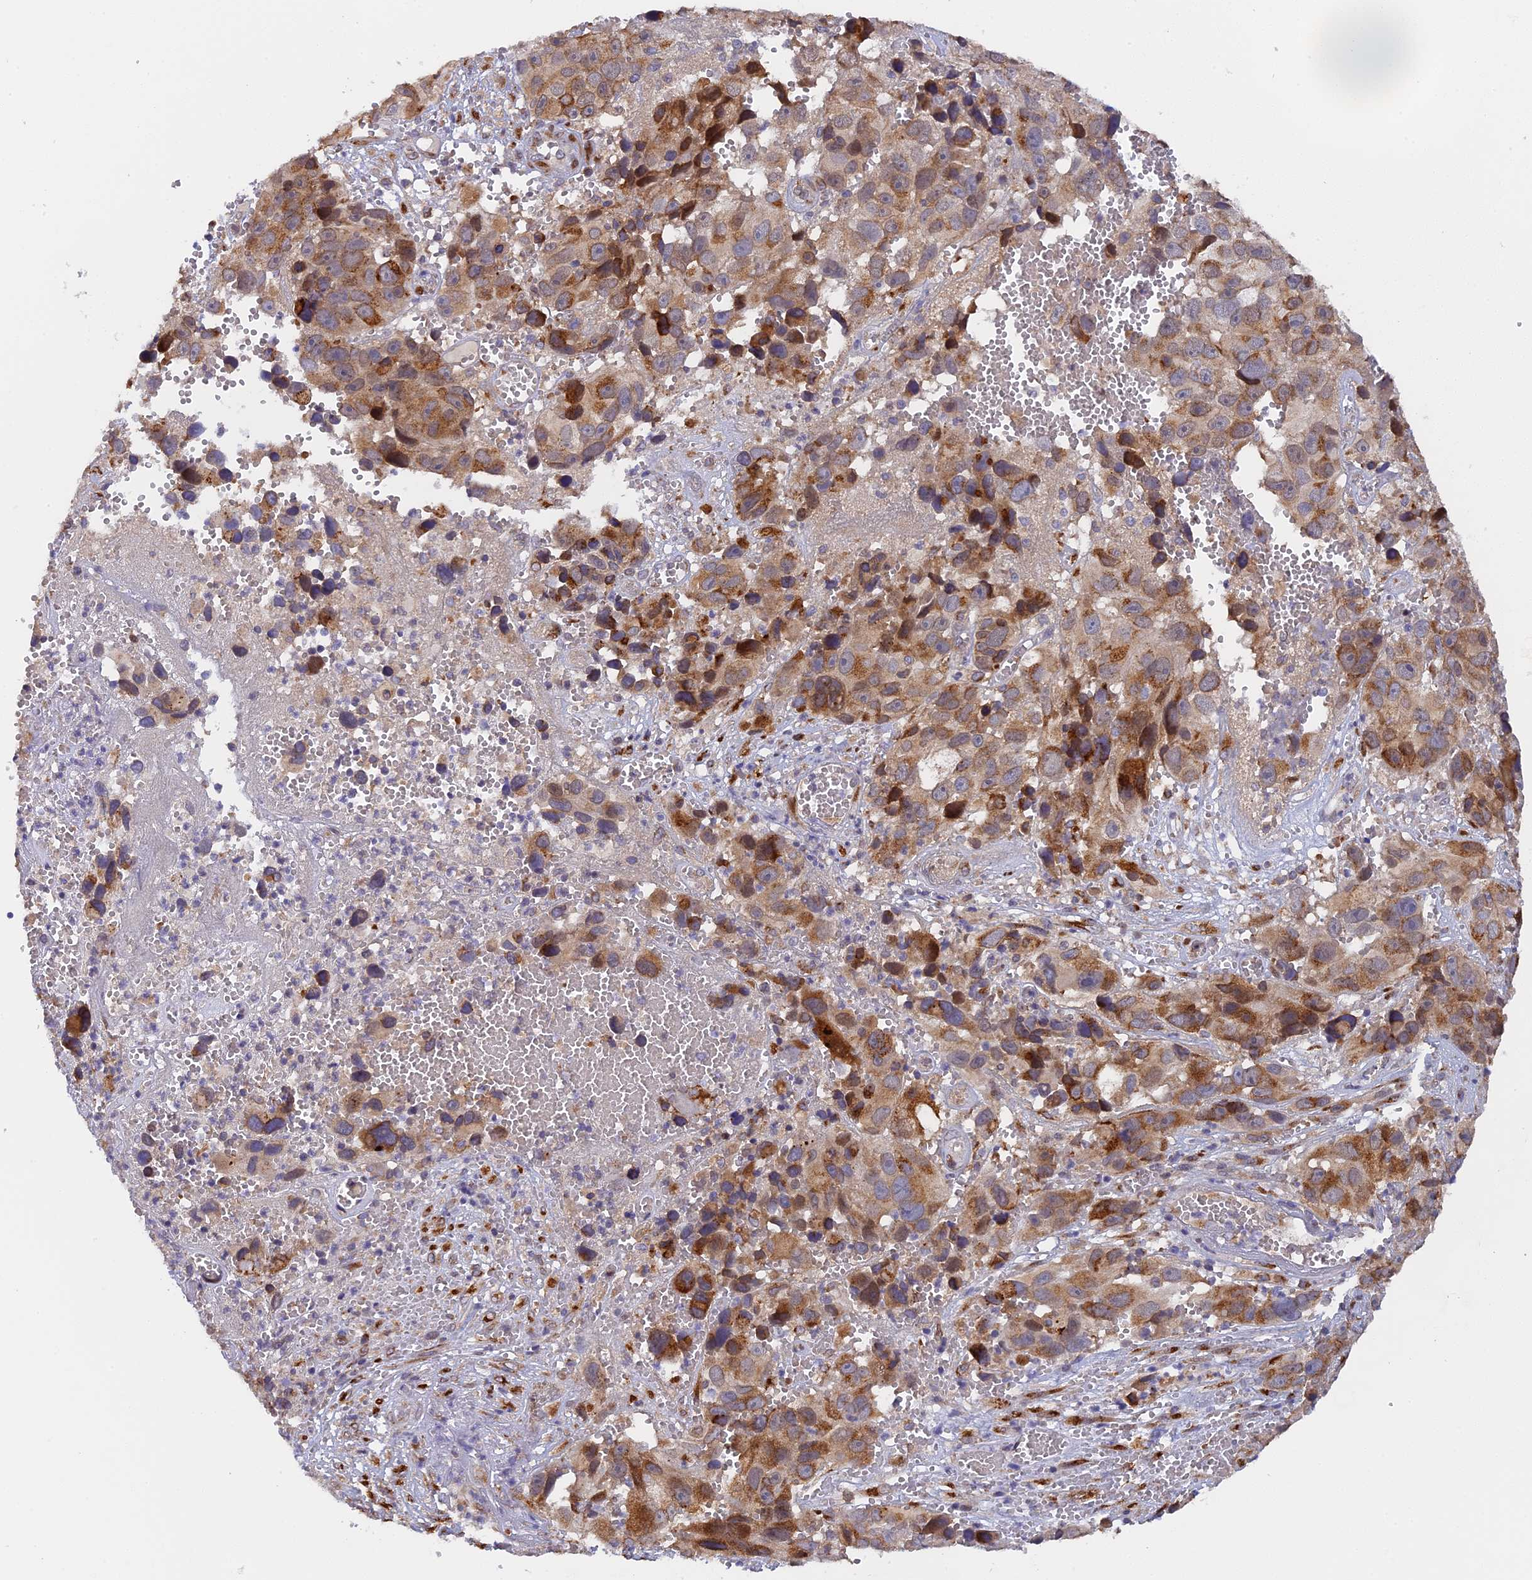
{"staining": {"intensity": "moderate", "quantity": ">75%", "location": "cytoplasmic/membranous,nuclear"}, "tissue": "melanoma", "cell_type": "Tumor cells", "image_type": "cancer", "snomed": [{"axis": "morphology", "description": "Malignant melanoma, NOS"}, {"axis": "topography", "description": "Skin"}], "caption": "Immunohistochemical staining of human malignant melanoma shows medium levels of moderate cytoplasmic/membranous and nuclear protein positivity in approximately >75% of tumor cells.", "gene": "SNX17", "patient": {"sex": "male", "age": 84}}